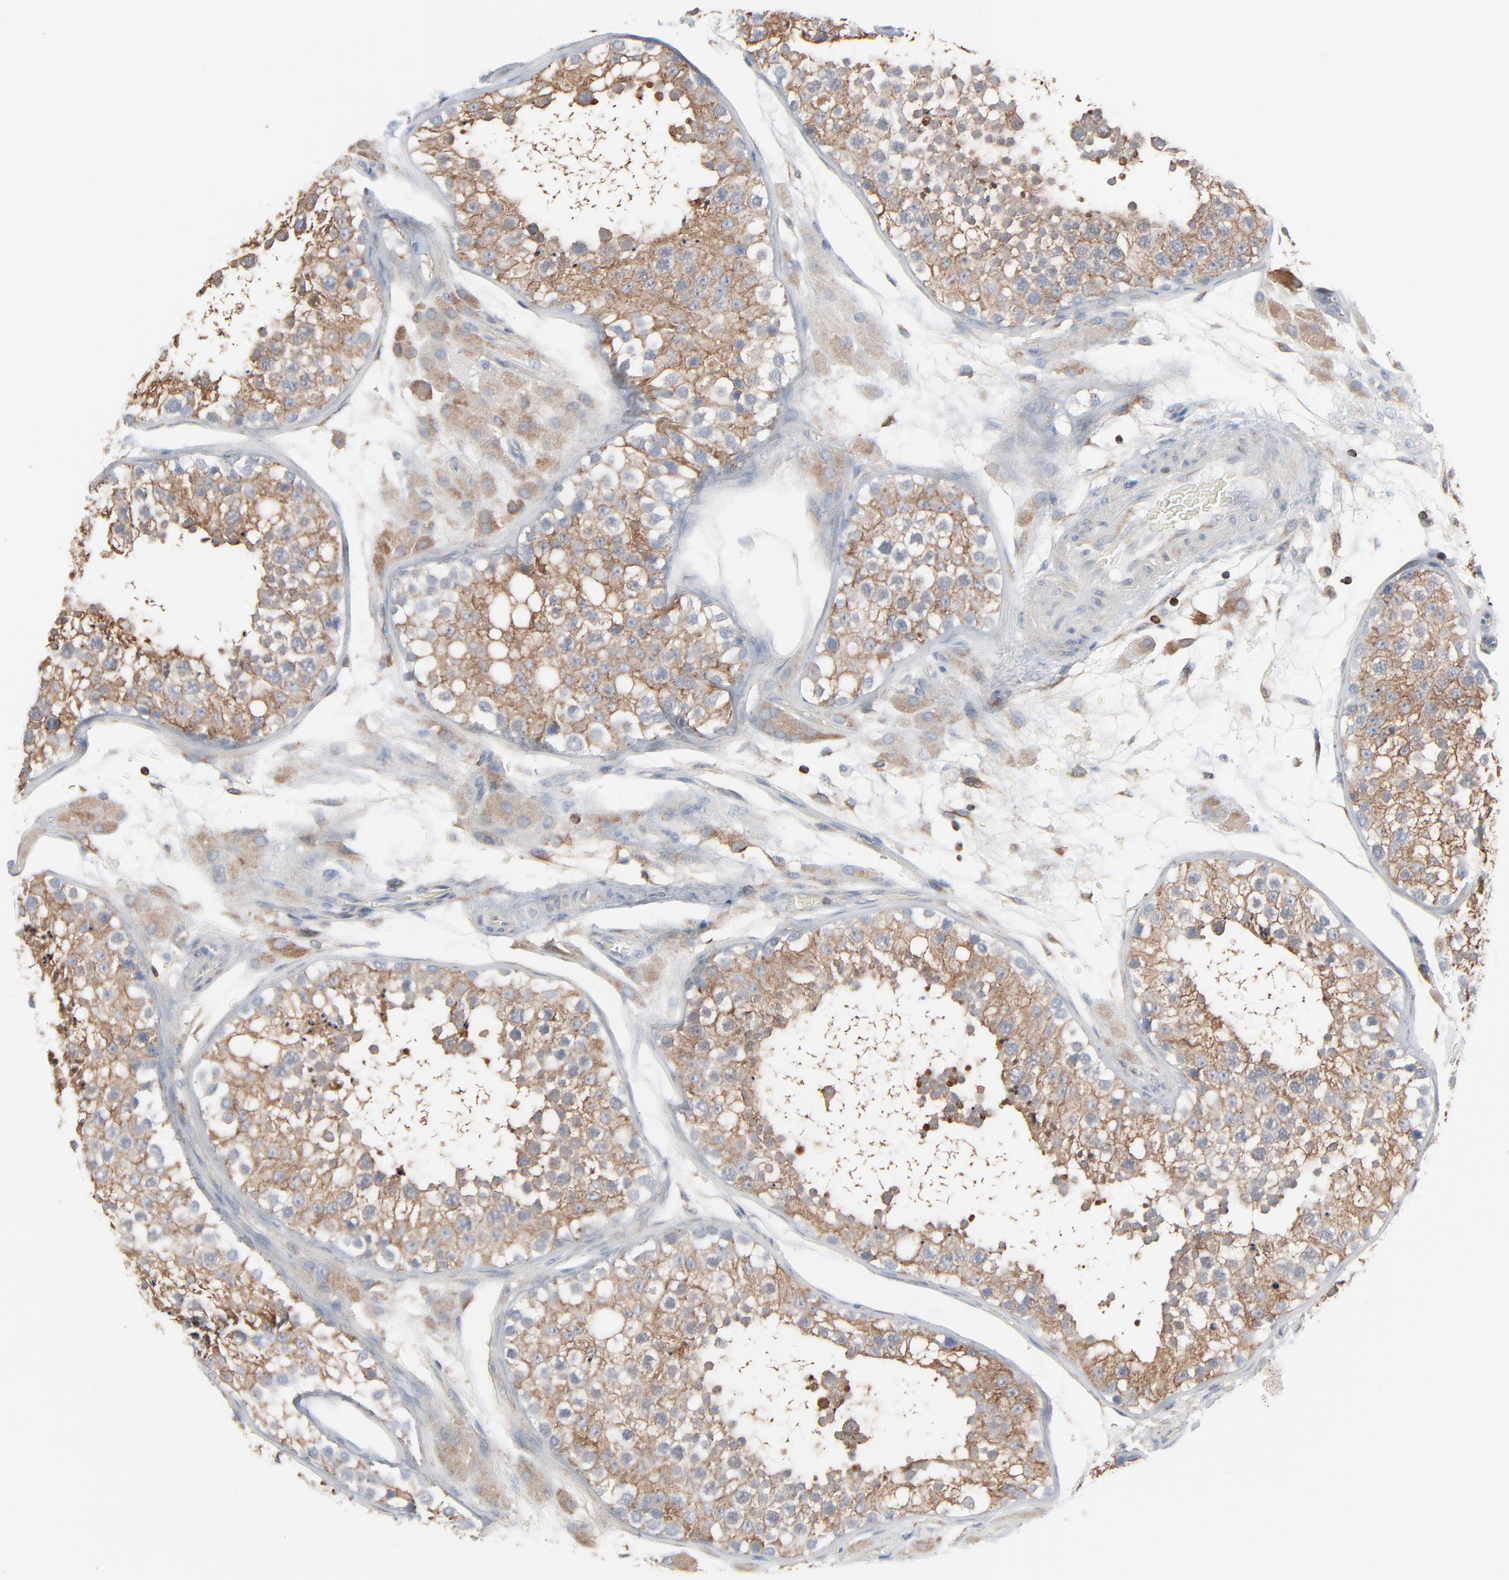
{"staining": {"intensity": "moderate", "quantity": ">75%", "location": "cytoplasmic/membranous"}, "tissue": "testis", "cell_type": "Cells in seminiferous ducts", "image_type": "normal", "snomed": [{"axis": "morphology", "description": "Normal tissue, NOS"}, {"axis": "topography", "description": "Testis"}], "caption": "Immunohistochemistry image of benign testis: human testis stained using immunohistochemistry (IHC) demonstrates medium levels of moderate protein expression localized specifically in the cytoplasmic/membranous of cells in seminiferous ducts, appearing as a cytoplasmic/membranous brown color.", "gene": "OPTN", "patient": {"sex": "male", "age": 26}}